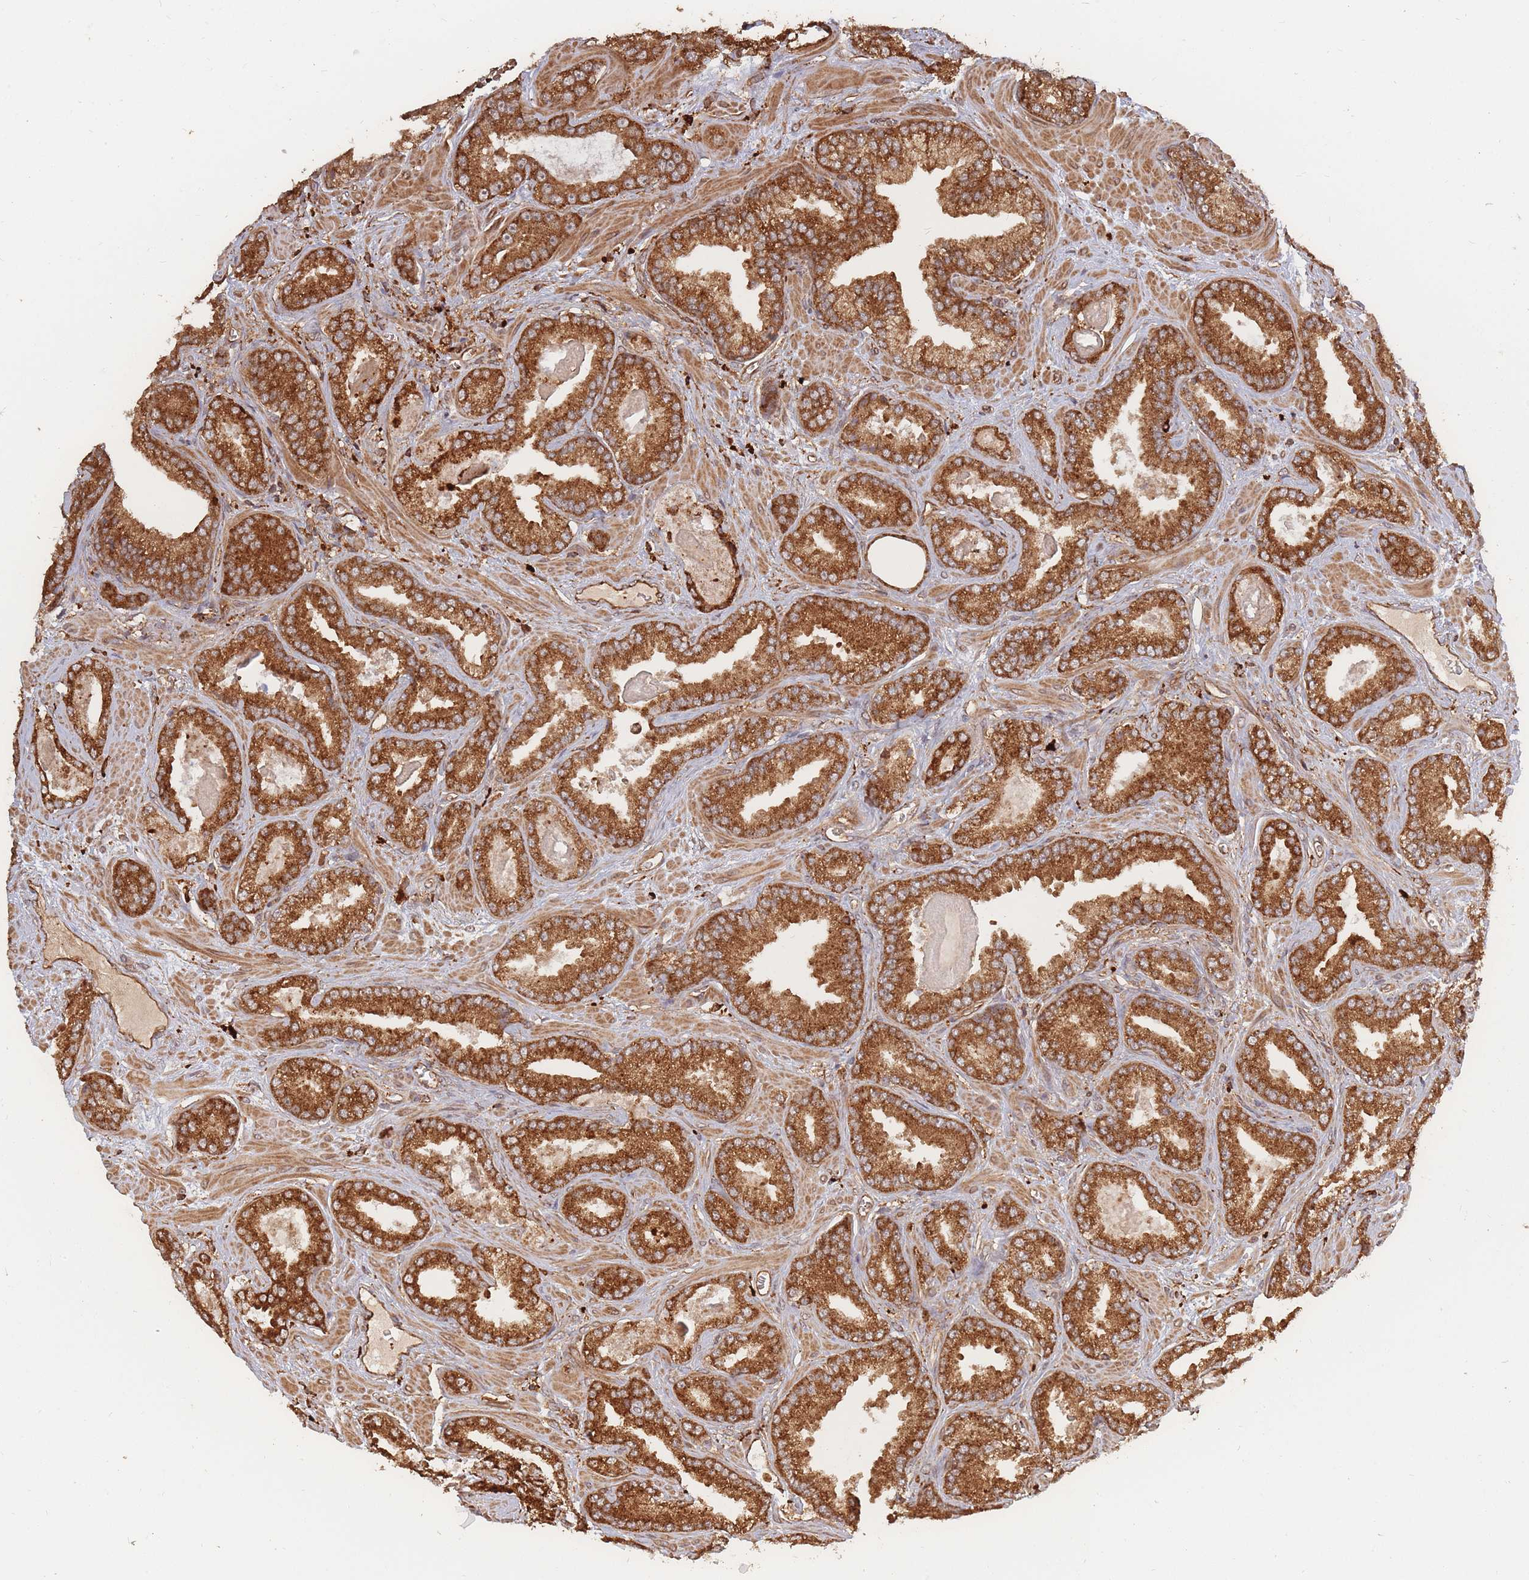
{"staining": {"intensity": "strong", "quantity": ">75%", "location": "cytoplasmic/membranous"}, "tissue": "prostate cancer", "cell_type": "Tumor cells", "image_type": "cancer", "snomed": [{"axis": "morphology", "description": "Adenocarcinoma, Low grade"}, {"axis": "topography", "description": "Prostate"}], "caption": "Protein expression analysis of prostate adenocarcinoma (low-grade) demonstrates strong cytoplasmic/membranous staining in about >75% of tumor cells.", "gene": "RASSF2", "patient": {"sex": "male", "age": 62}}